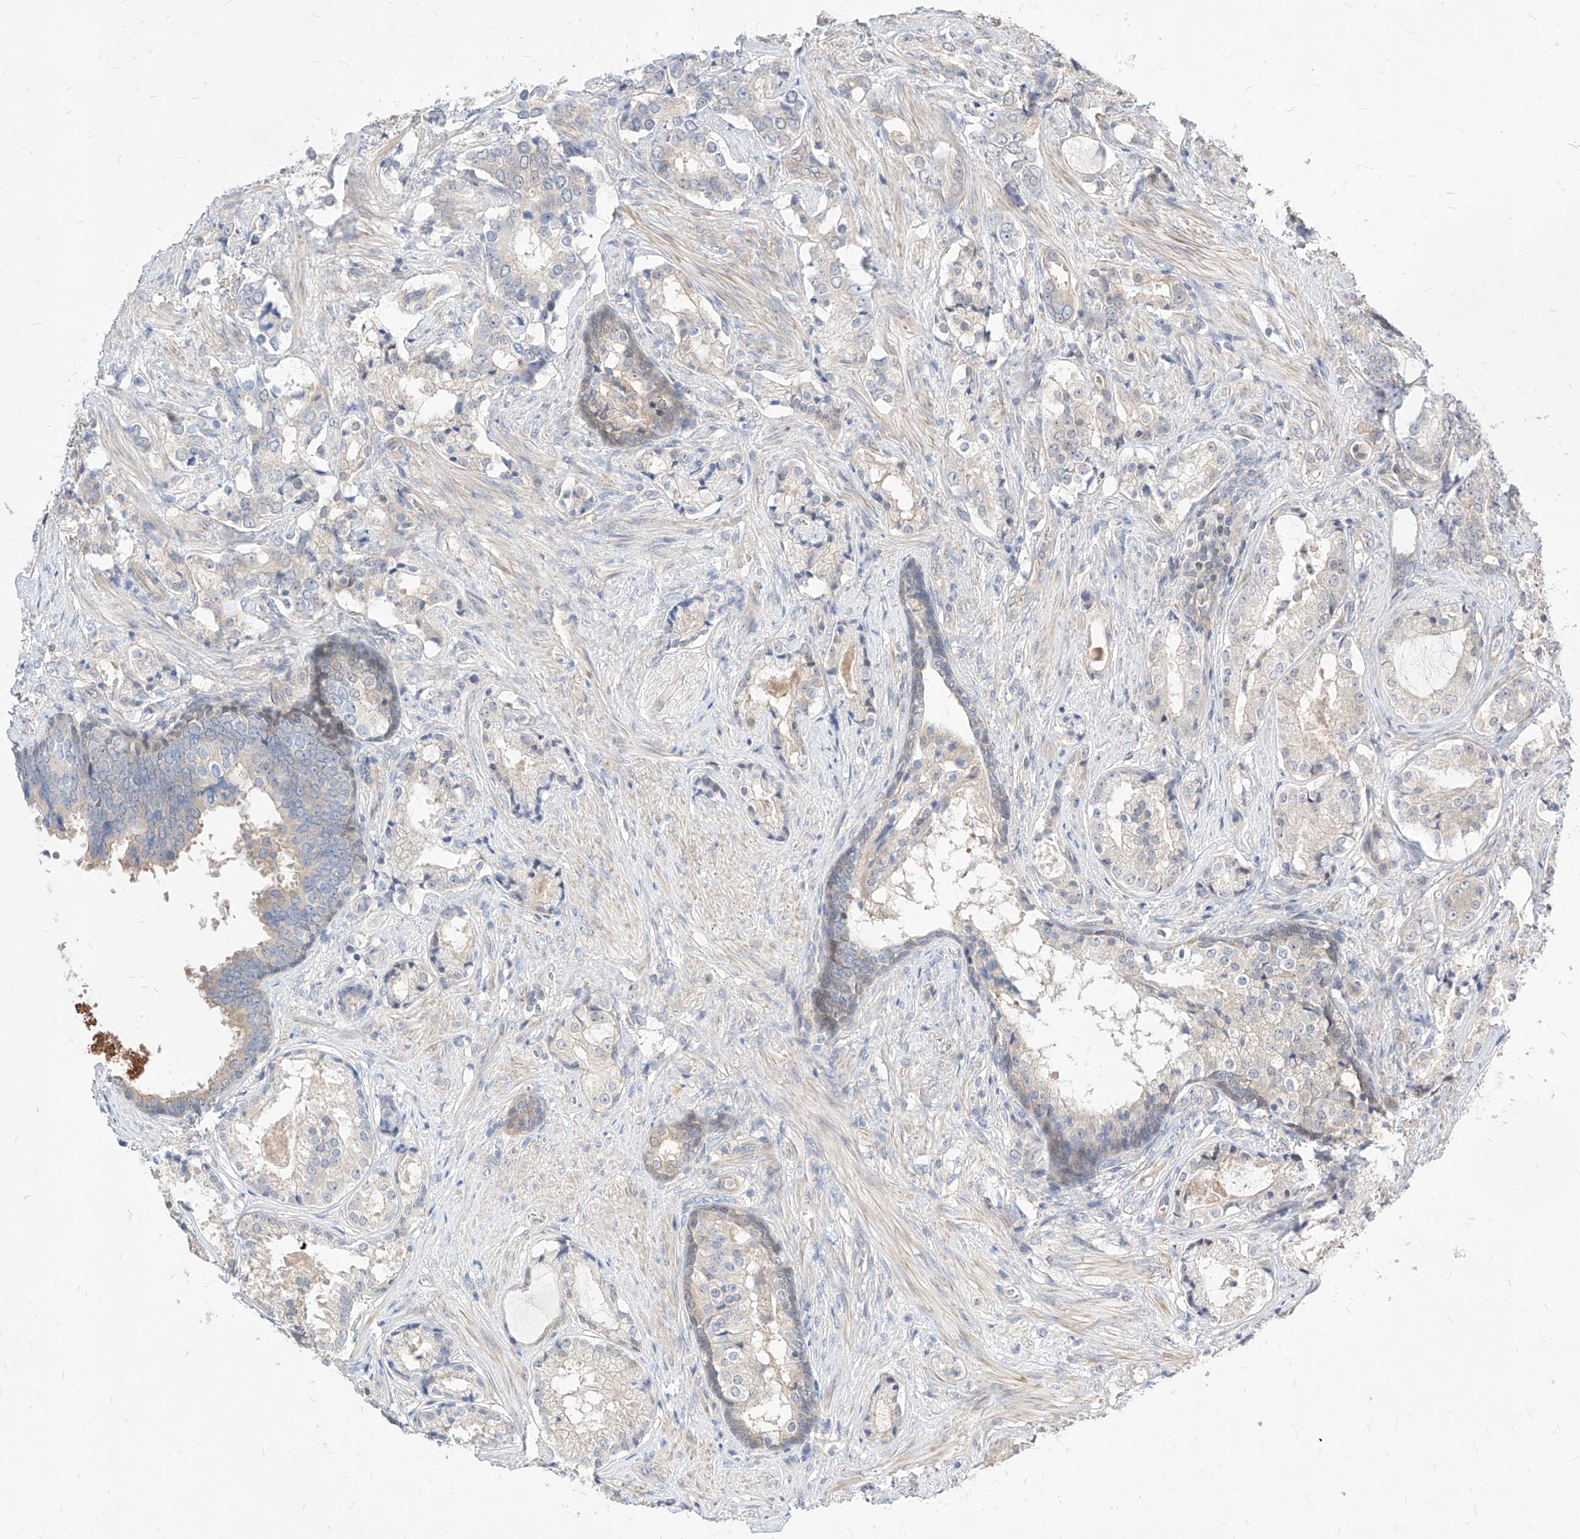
{"staining": {"intensity": "negative", "quantity": "none", "location": "none"}, "tissue": "prostate cancer", "cell_type": "Tumor cells", "image_type": "cancer", "snomed": [{"axis": "morphology", "description": "Adenocarcinoma, High grade"}, {"axis": "topography", "description": "Prostate"}], "caption": "IHC histopathology image of neoplastic tissue: human adenocarcinoma (high-grade) (prostate) stained with DAB (3,3'-diaminobenzidine) displays no significant protein positivity in tumor cells. (Stains: DAB IHC with hematoxylin counter stain, Microscopy: brightfield microscopy at high magnification).", "gene": "TSNAX", "patient": {"sex": "male", "age": 58}}